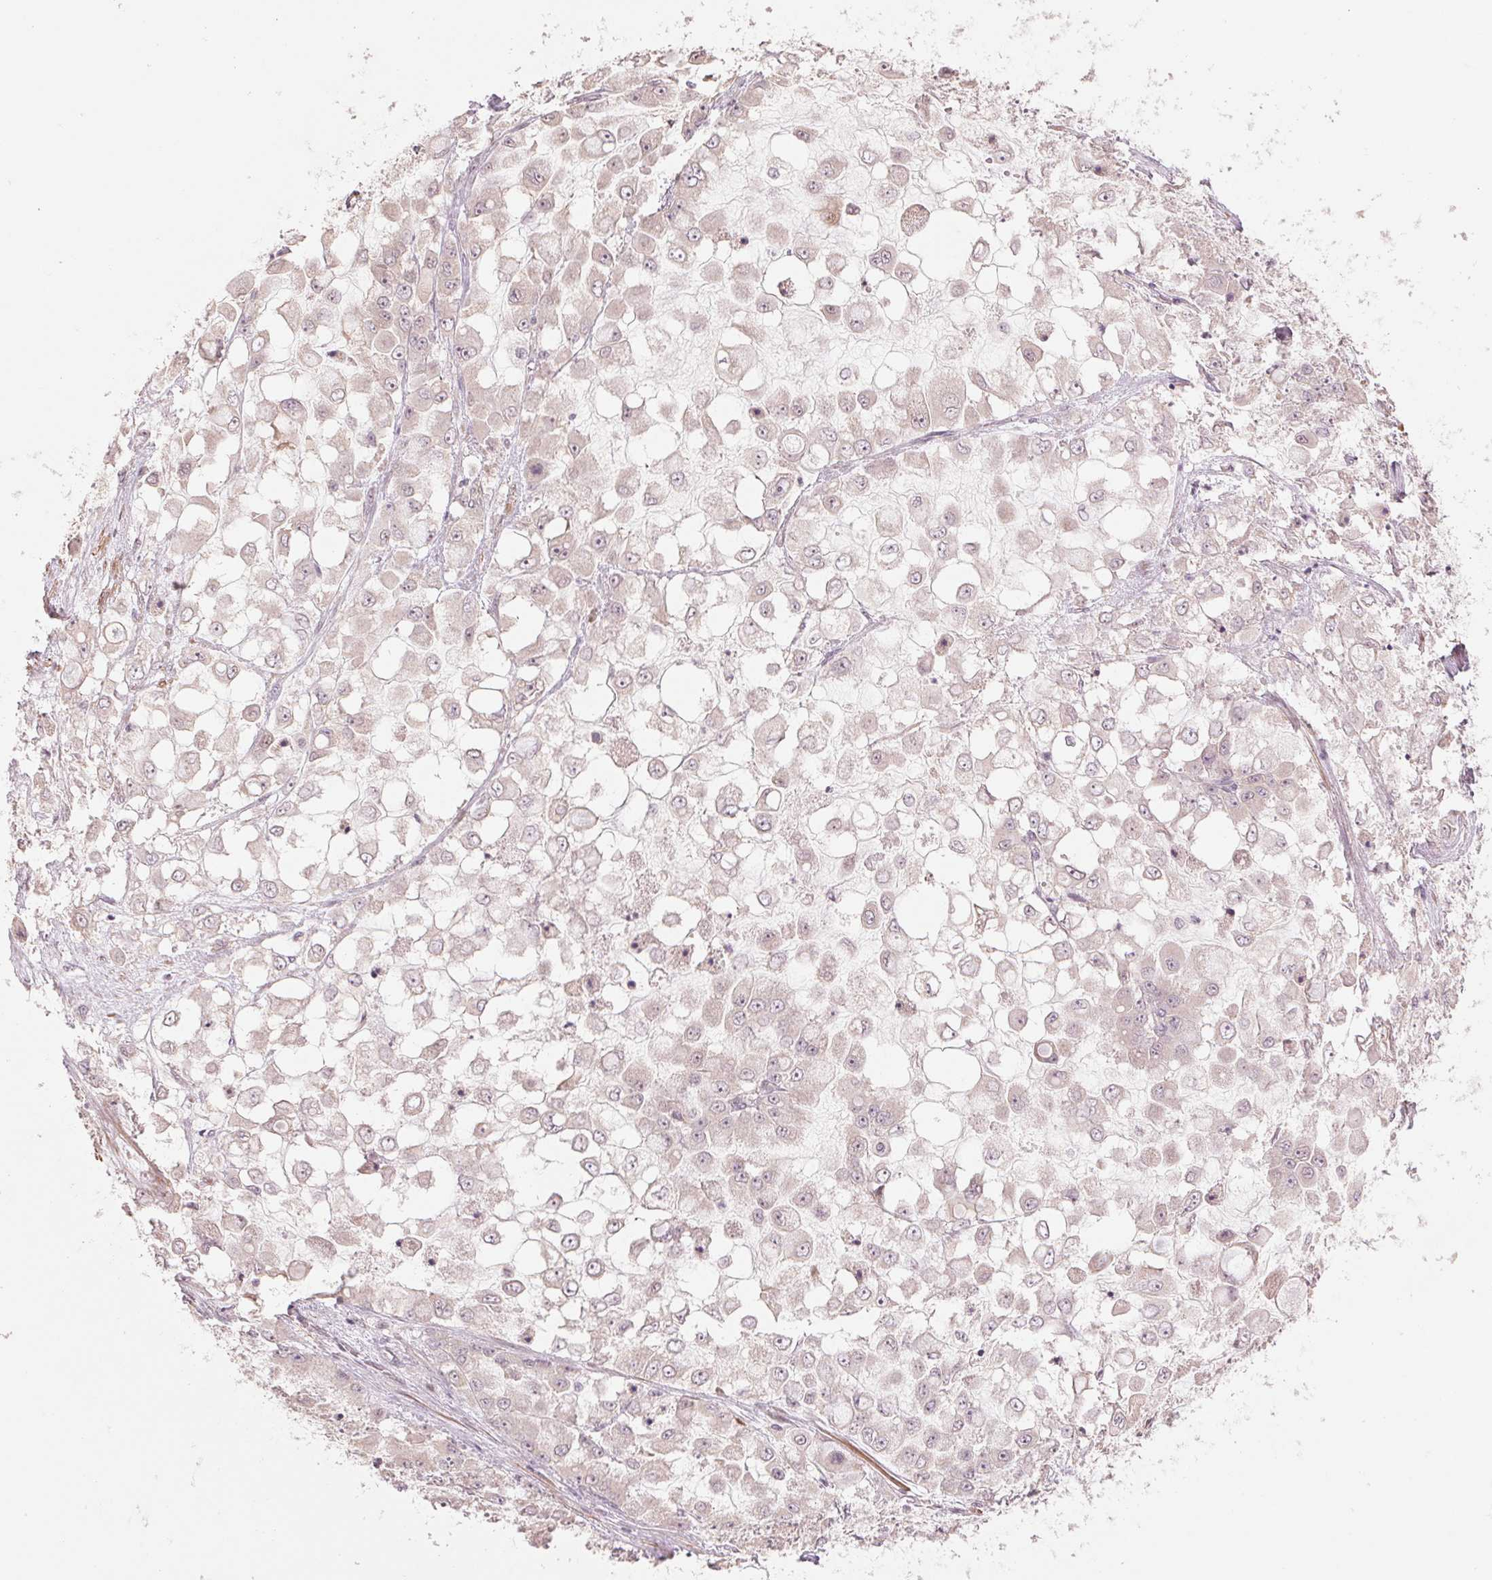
{"staining": {"intensity": "negative", "quantity": "none", "location": "none"}, "tissue": "stomach cancer", "cell_type": "Tumor cells", "image_type": "cancer", "snomed": [{"axis": "morphology", "description": "Adenocarcinoma, NOS"}, {"axis": "topography", "description": "Stomach"}], "caption": "Immunohistochemistry (IHC) image of adenocarcinoma (stomach) stained for a protein (brown), which exhibits no staining in tumor cells.", "gene": "PPIA", "patient": {"sex": "female", "age": 76}}